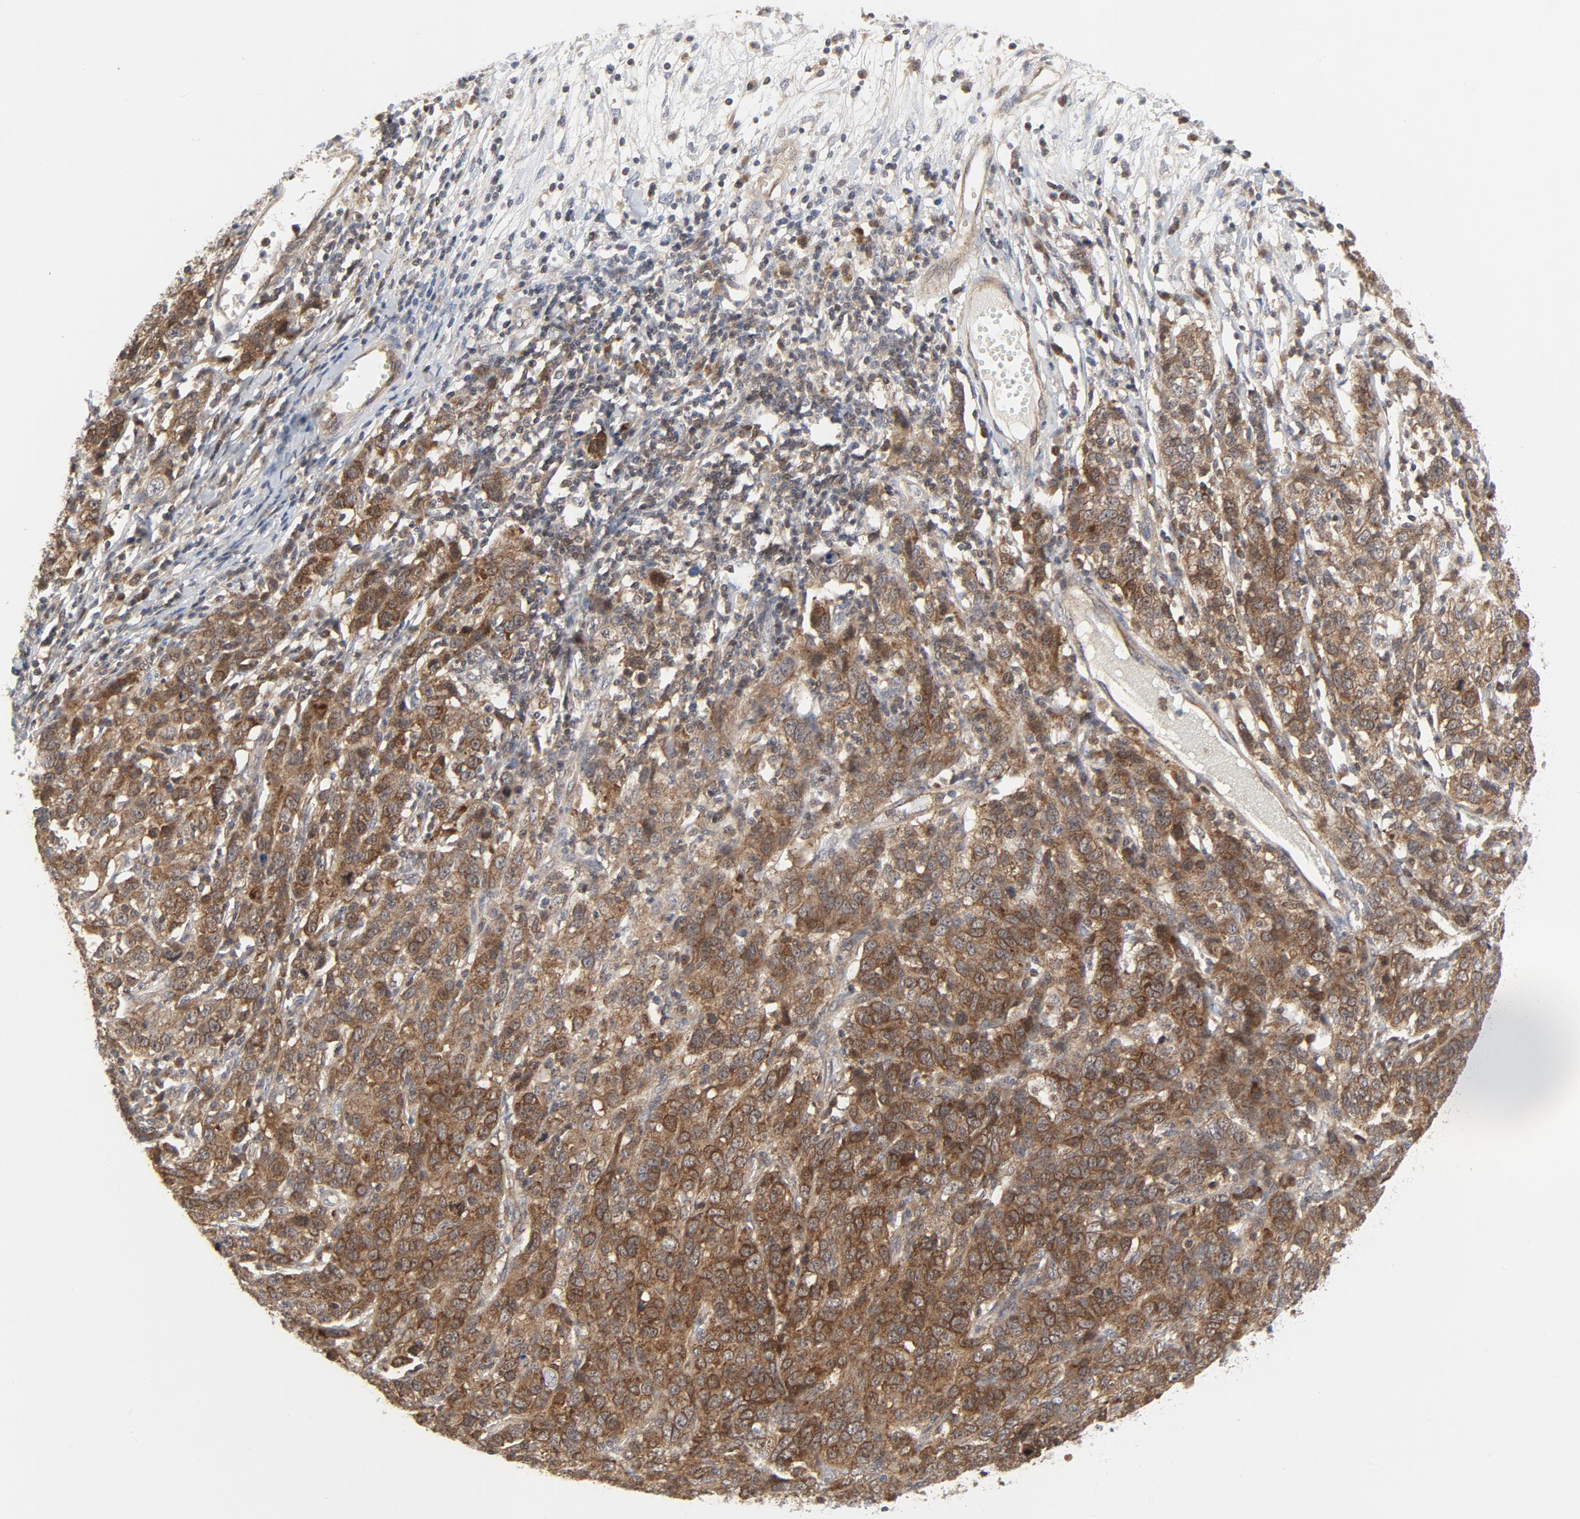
{"staining": {"intensity": "moderate", "quantity": ">75%", "location": "cytoplasmic/membranous"}, "tissue": "ovarian cancer", "cell_type": "Tumor cells", "image_type": "cancer", "snomed": [{"axis": "morphology", "description": "Cystadenocarcinoma, serous, NOS"}, {"axis": "topography", "description": "Ovary"}], "caption": "Immunohistochemical staining of human ovarian cancer (serous cystadenocarcinoma) shows medium levels of moderate cytoplasmic/membranous protein expression in about >75% of tumor cells.", "gene": "MAP2K7", "patient": {"sex": "female", "age": 71}}